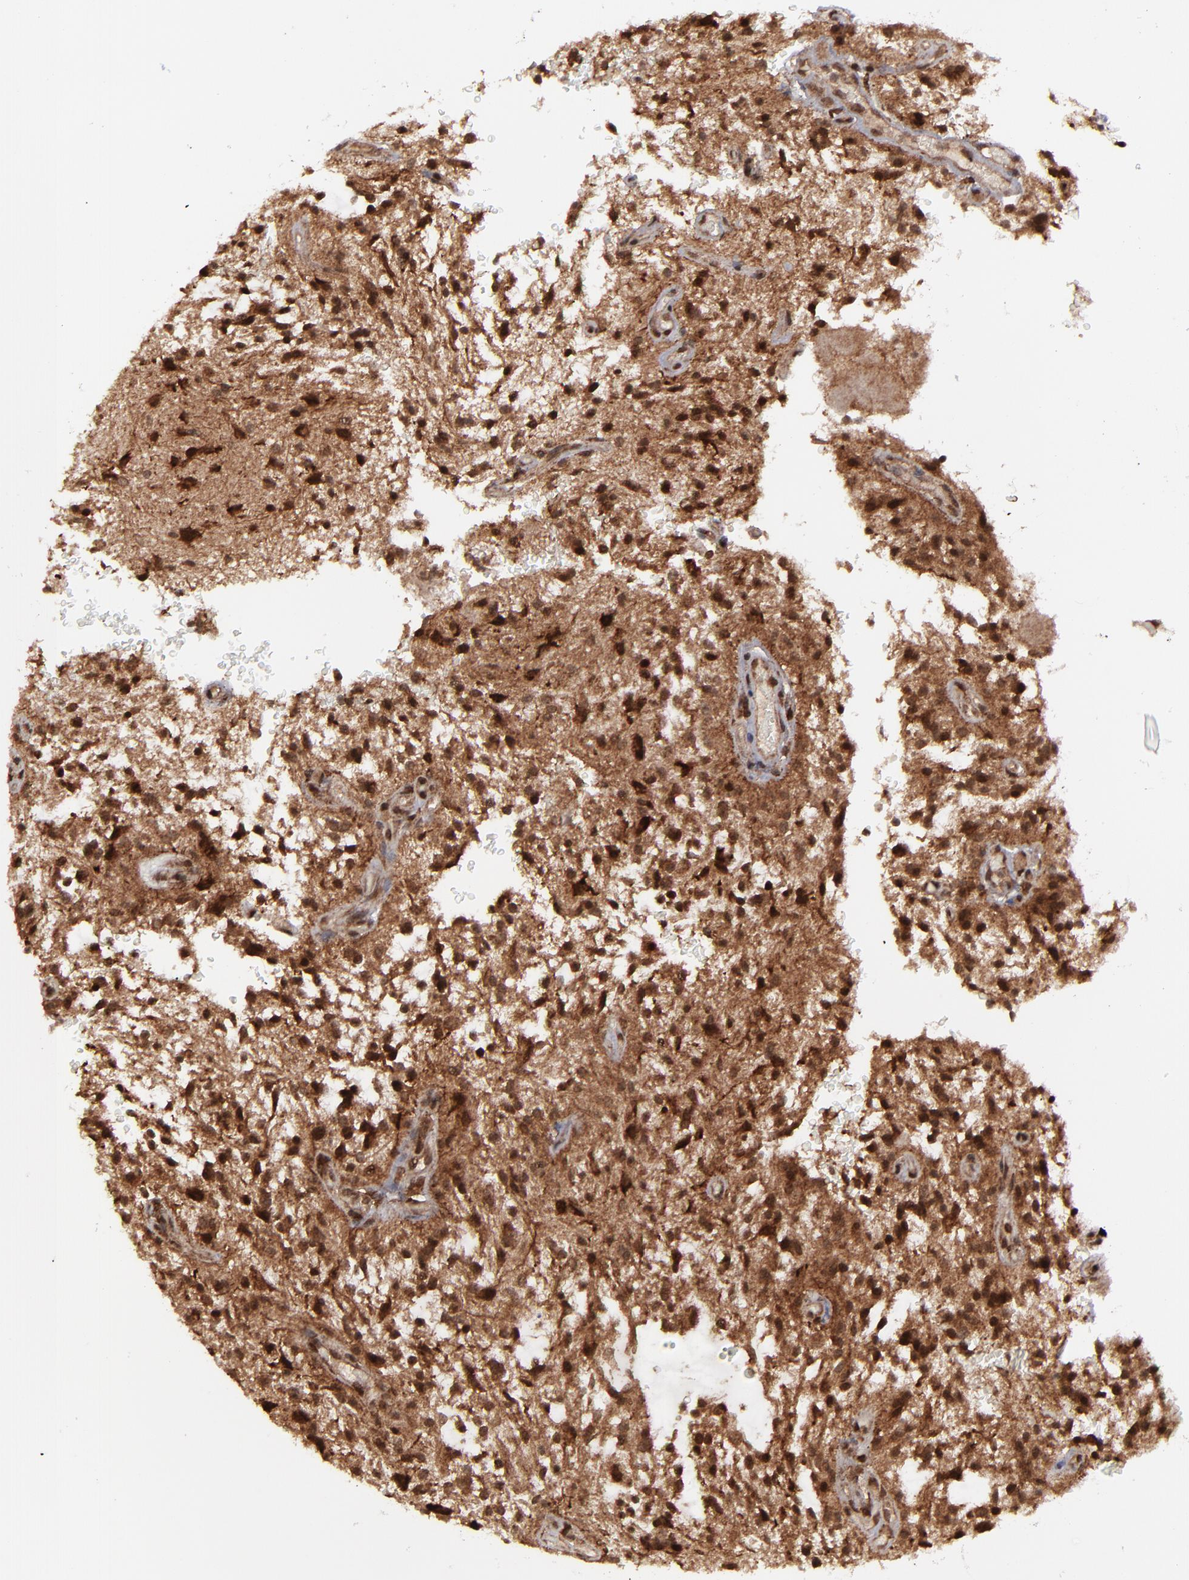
{"staining": {"intensity": "strong", "quantity": ">75%", "location": "cytoplasmic/membranous,nuclear"}, "tissue": "glioma", "cell_type": "Tumor cells", "image_type": "cancer", "snomed": [{"axis": "morphology", "description": "Glioma, malignant, NOS"}, {"axis": "topography", "description": "Cerebellum"}], "caption": "Human glioma stained for a protein (brown) demonstrates strong cytoplasmic/membranous and nuclear positive positivity in approximately >75% of tumor cells.", "gene": "RGS6", "patient": {"sex": "female", "age": 10}}